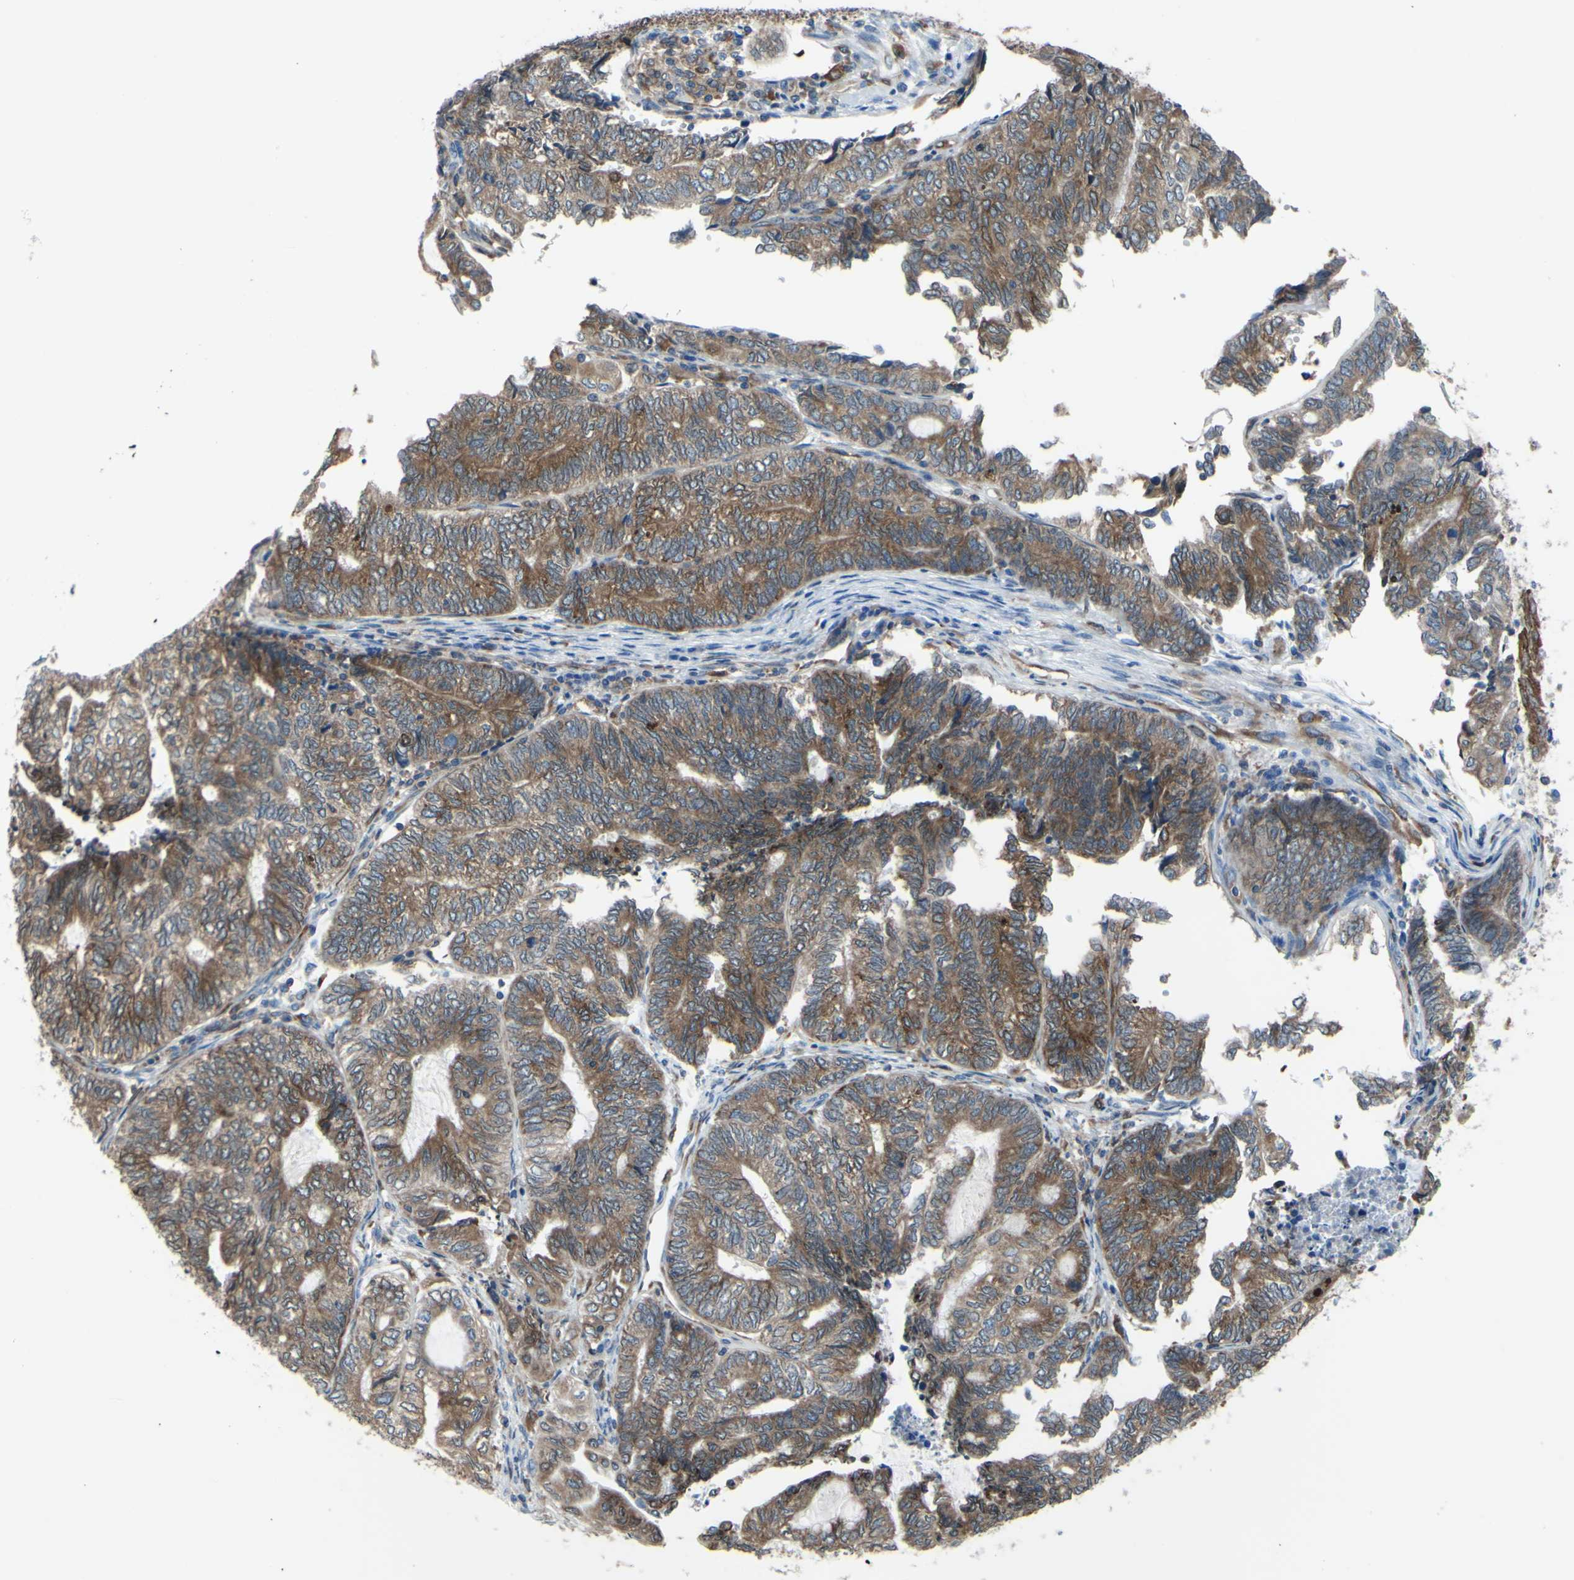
{"staining": {"intensity": "moderate", "quantity": ">75%", "location": "cytoplasmic/membranous"}, "tissue": "endometrial cancer", "cell_type": "Tumor cells", "image_type": "cancer", "snomed": [{"axis": "morphology", "description": "Adenocarcinoma, NOS"}, {"axis": "topography", "description": "Uterus"}, {"axis": "topography", "description": "Endometrium"}], "caption": "DAB (3,3'-diaminobenzidine) immunohistochemical staining of endometrial adenocarcinoma shows moderate cytoplasmic/membranous protein positivity in about >75% of tumor cells.", "gene": "MGST2", "patient": {"sex": "female", "age": 70}}